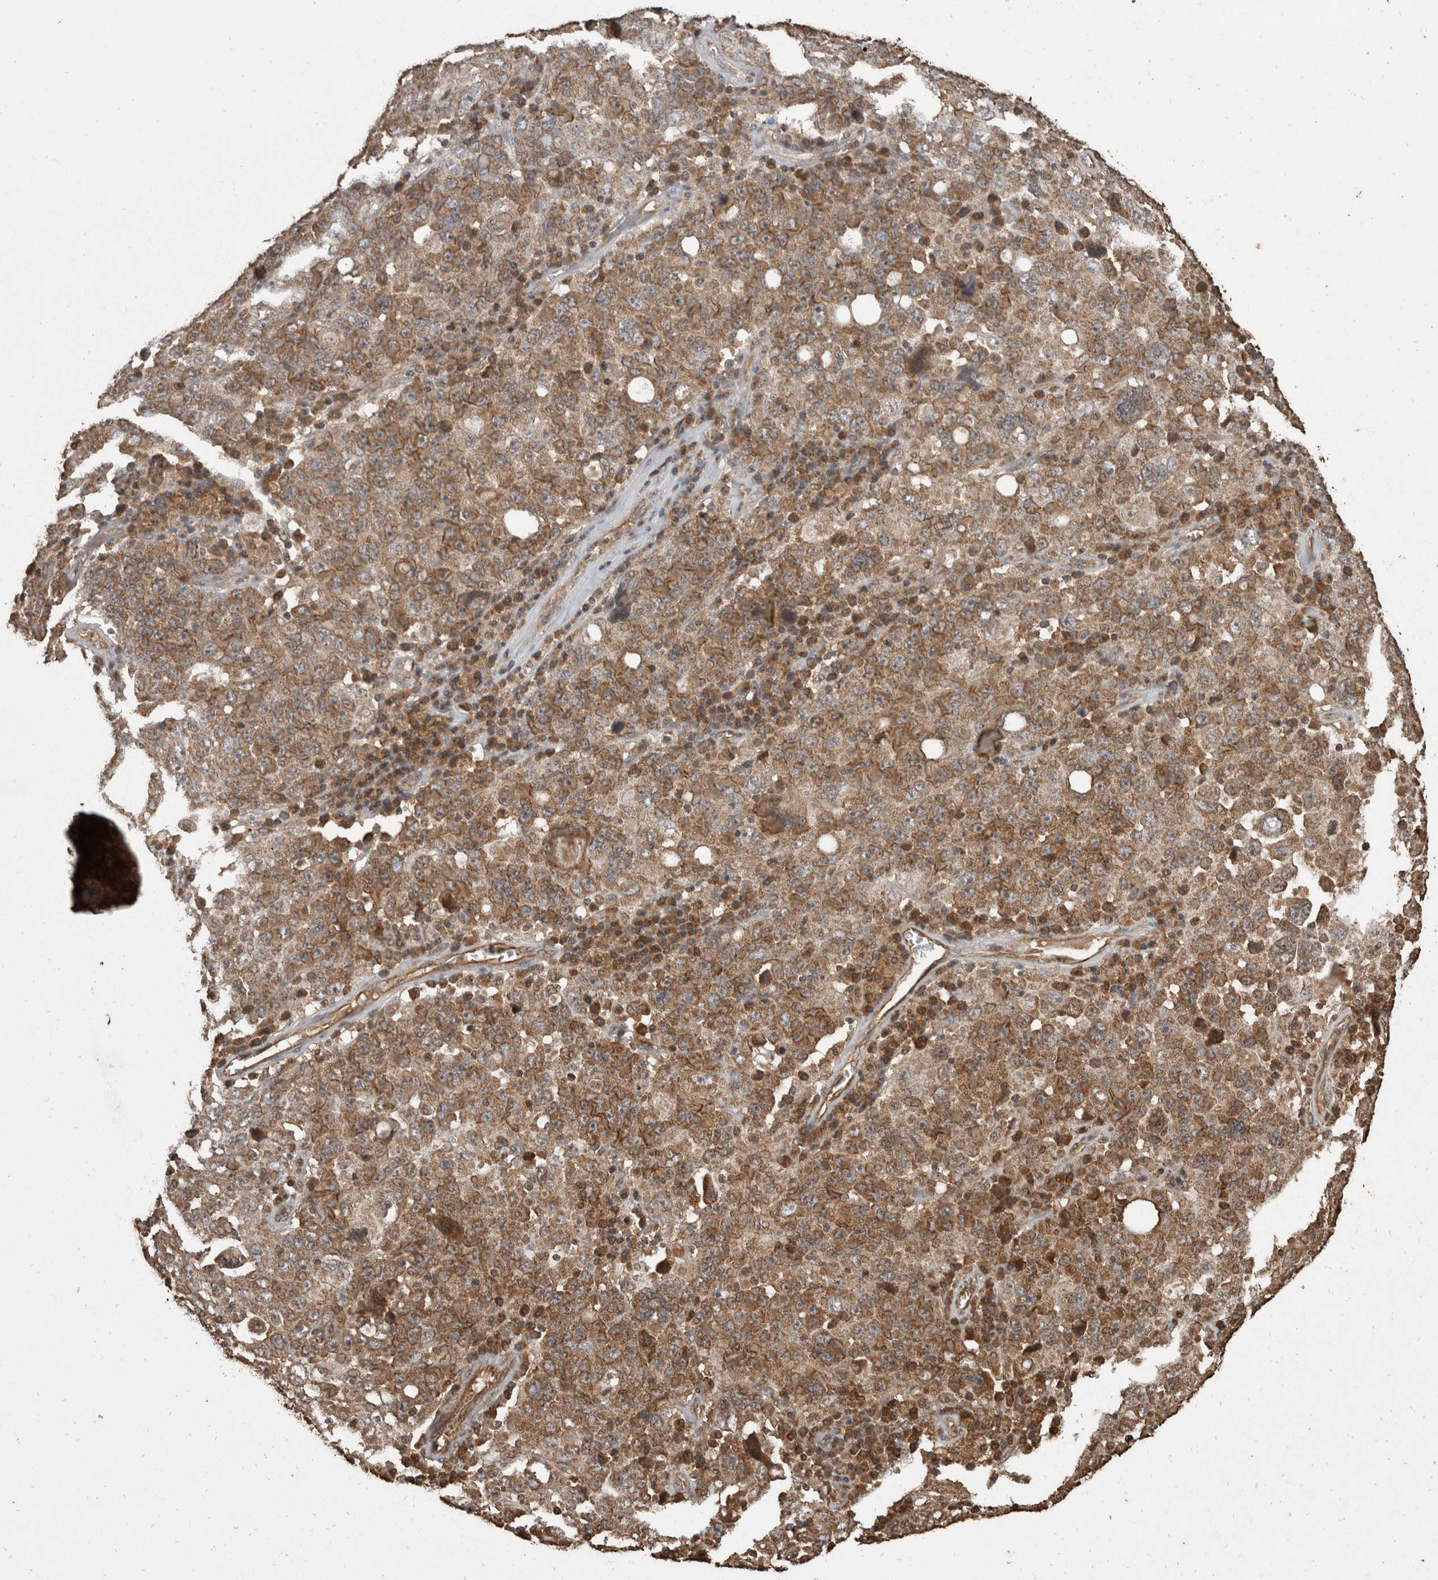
{"staining": {"intensity": "moderate", "quantity": ">75%", "location": "cytoplasmic/membranous"}, "tissue": "ovarian cancer", "cell_type": "Tumor cells", "image_type": "cancer", "snomed": [{"axis": "morphology", "description": "Carcinoma, endometroid"}, {"axis": "topography", "description": "Ovary"}], "caption": "An IHC photomicrograph of tumor tissue is shown. Protein staining in brown shows moderate cytoplasmic/membranous positivity in ovarian endometroid carcinoma within tumor cells. (DAB = brown stain, brightfield microscopy at high magnification).", "gene": "PINK1", "patient": {"sex": "female", "age": 62}}